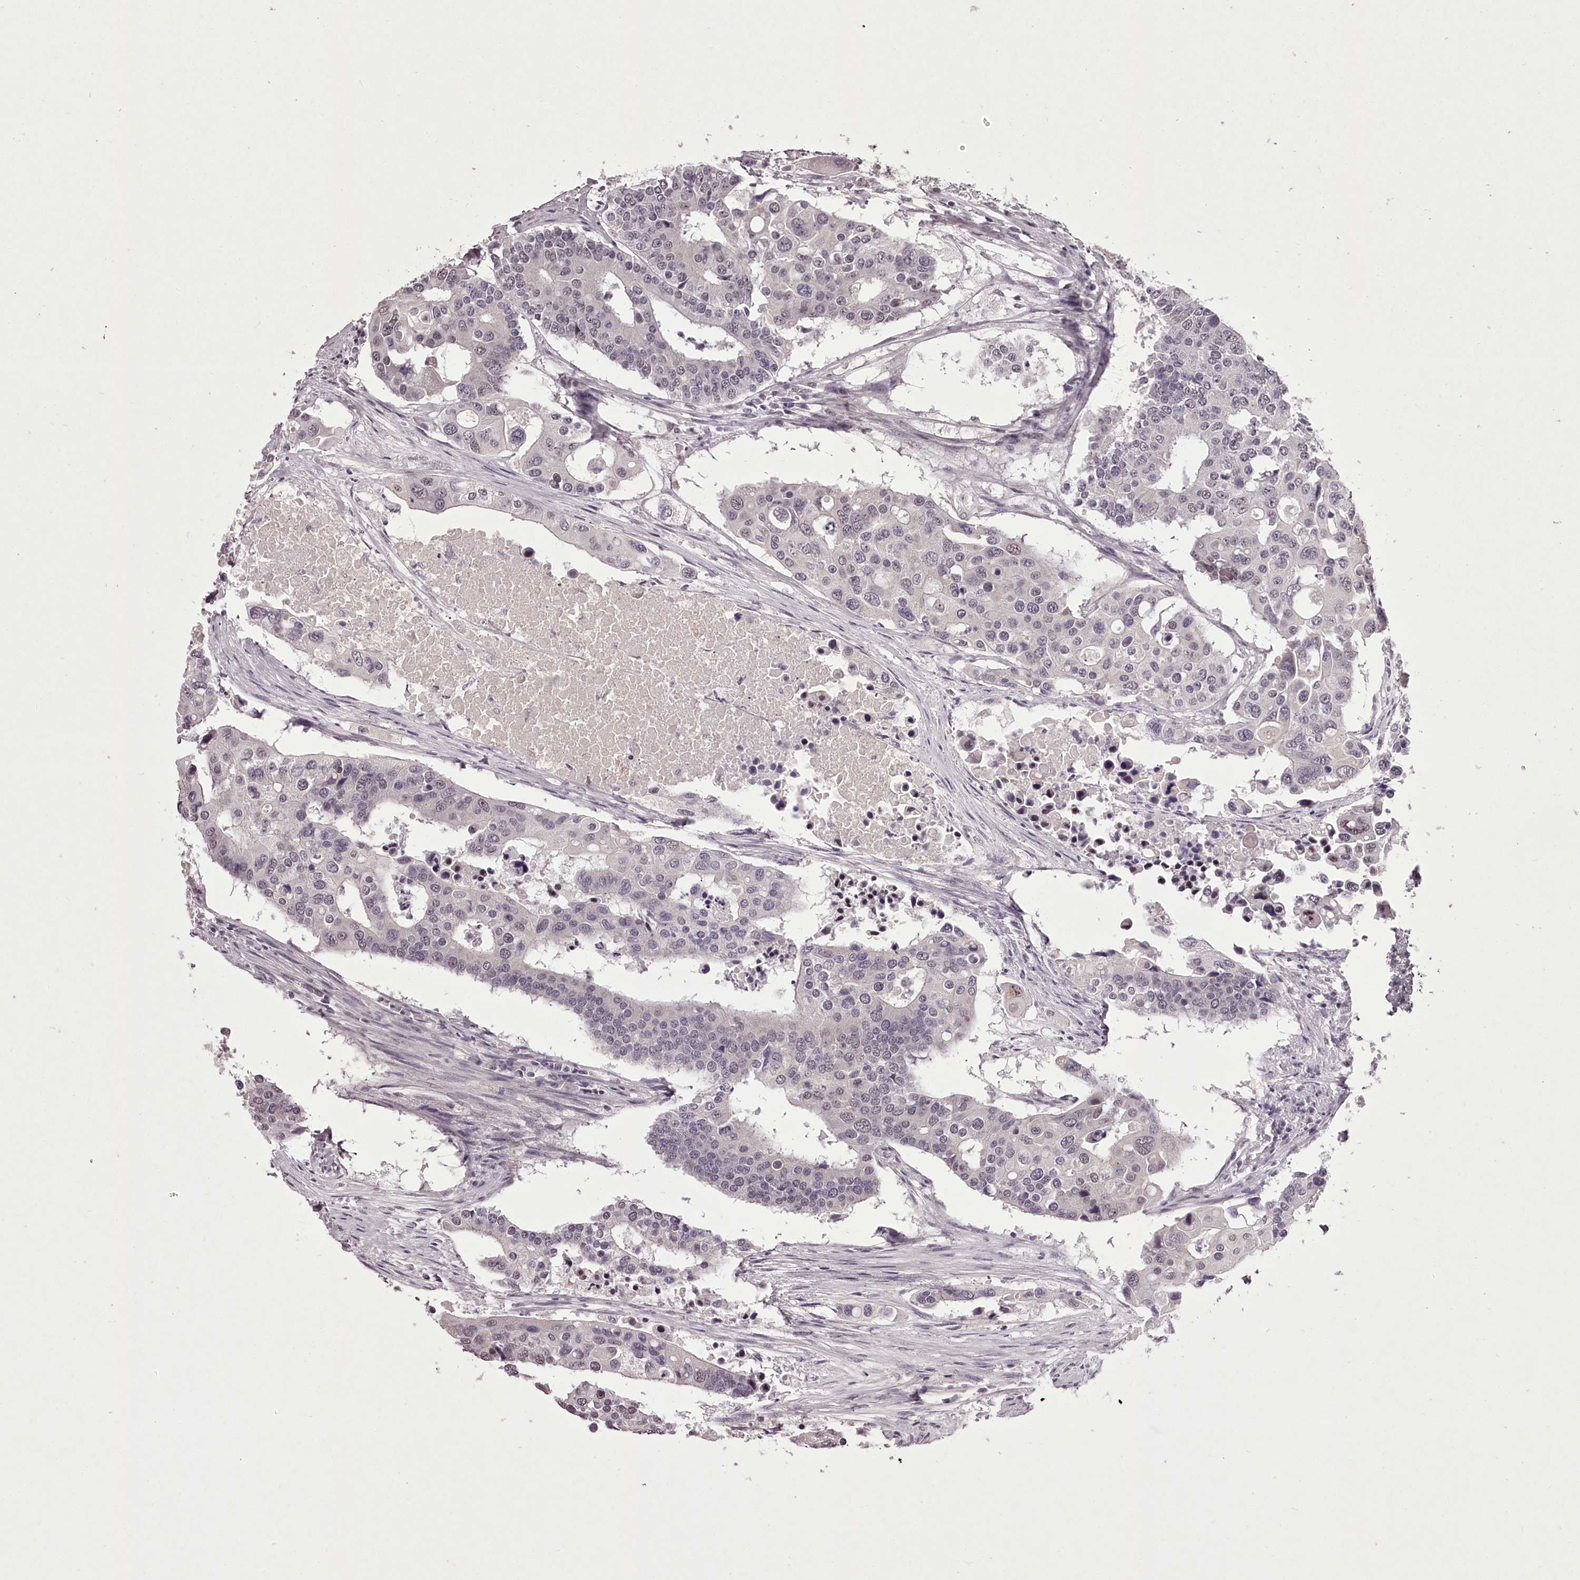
{"staining": {"intensity": "negative", "quantity": "none", "location": "none"}, "tissue": "colorectal cancer", "cell_type": "Tumor cells", "image_type": "cancer", "snomed": [{"axis": "morphology", "description": "Adenocarcinoma, NOS"}, {"axis": "topography", "description": "Colon"}], "caption": "This is an IHC photomicrograph of human adenocarcinoma (colorectal). There is no positivity in tumor cells.", "gene": "C1orf56", "patient": {"sex": "male", "age": 77}}